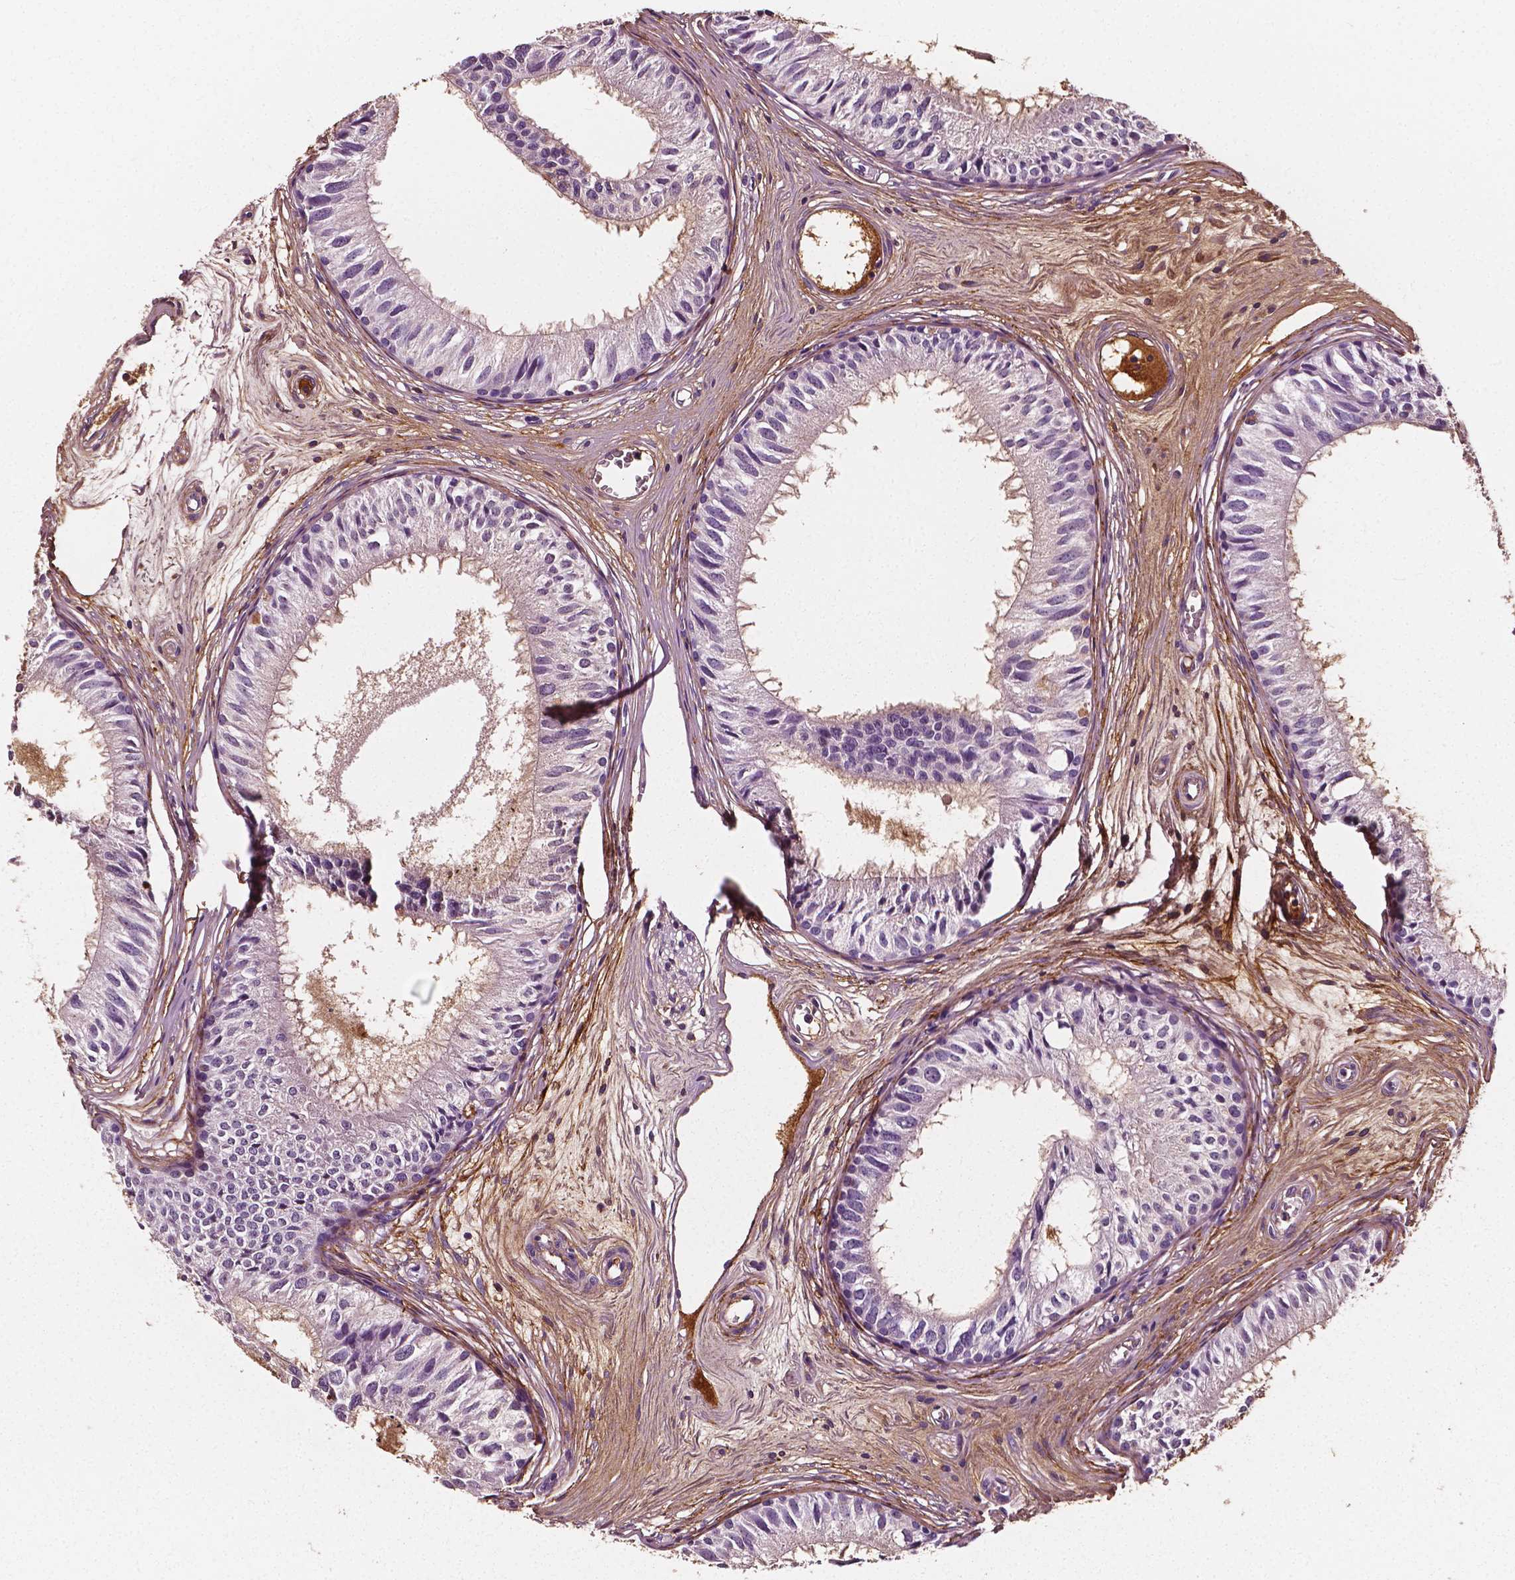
{"staining": {"intensity": "moderate", "quantity": "<25%", "location": "cytoplasmic/membranous"}, "tissue": "epididymis", "cell_type": "Glandular cells", "image_type": "normal", "snomed": [{"axis": "morphology", "description": "Normal tissue, NOS"}, {"axis": "topography", "description": "Epididymis"}], "caption": "Immunohistochemical staining of benign epididymis displays low levels of moderate cytoplasmic/membranous staining in approximately <25% of glandular cells.", "gene": "FBLN1", "patient": {"sex": "male", "age": 25}}